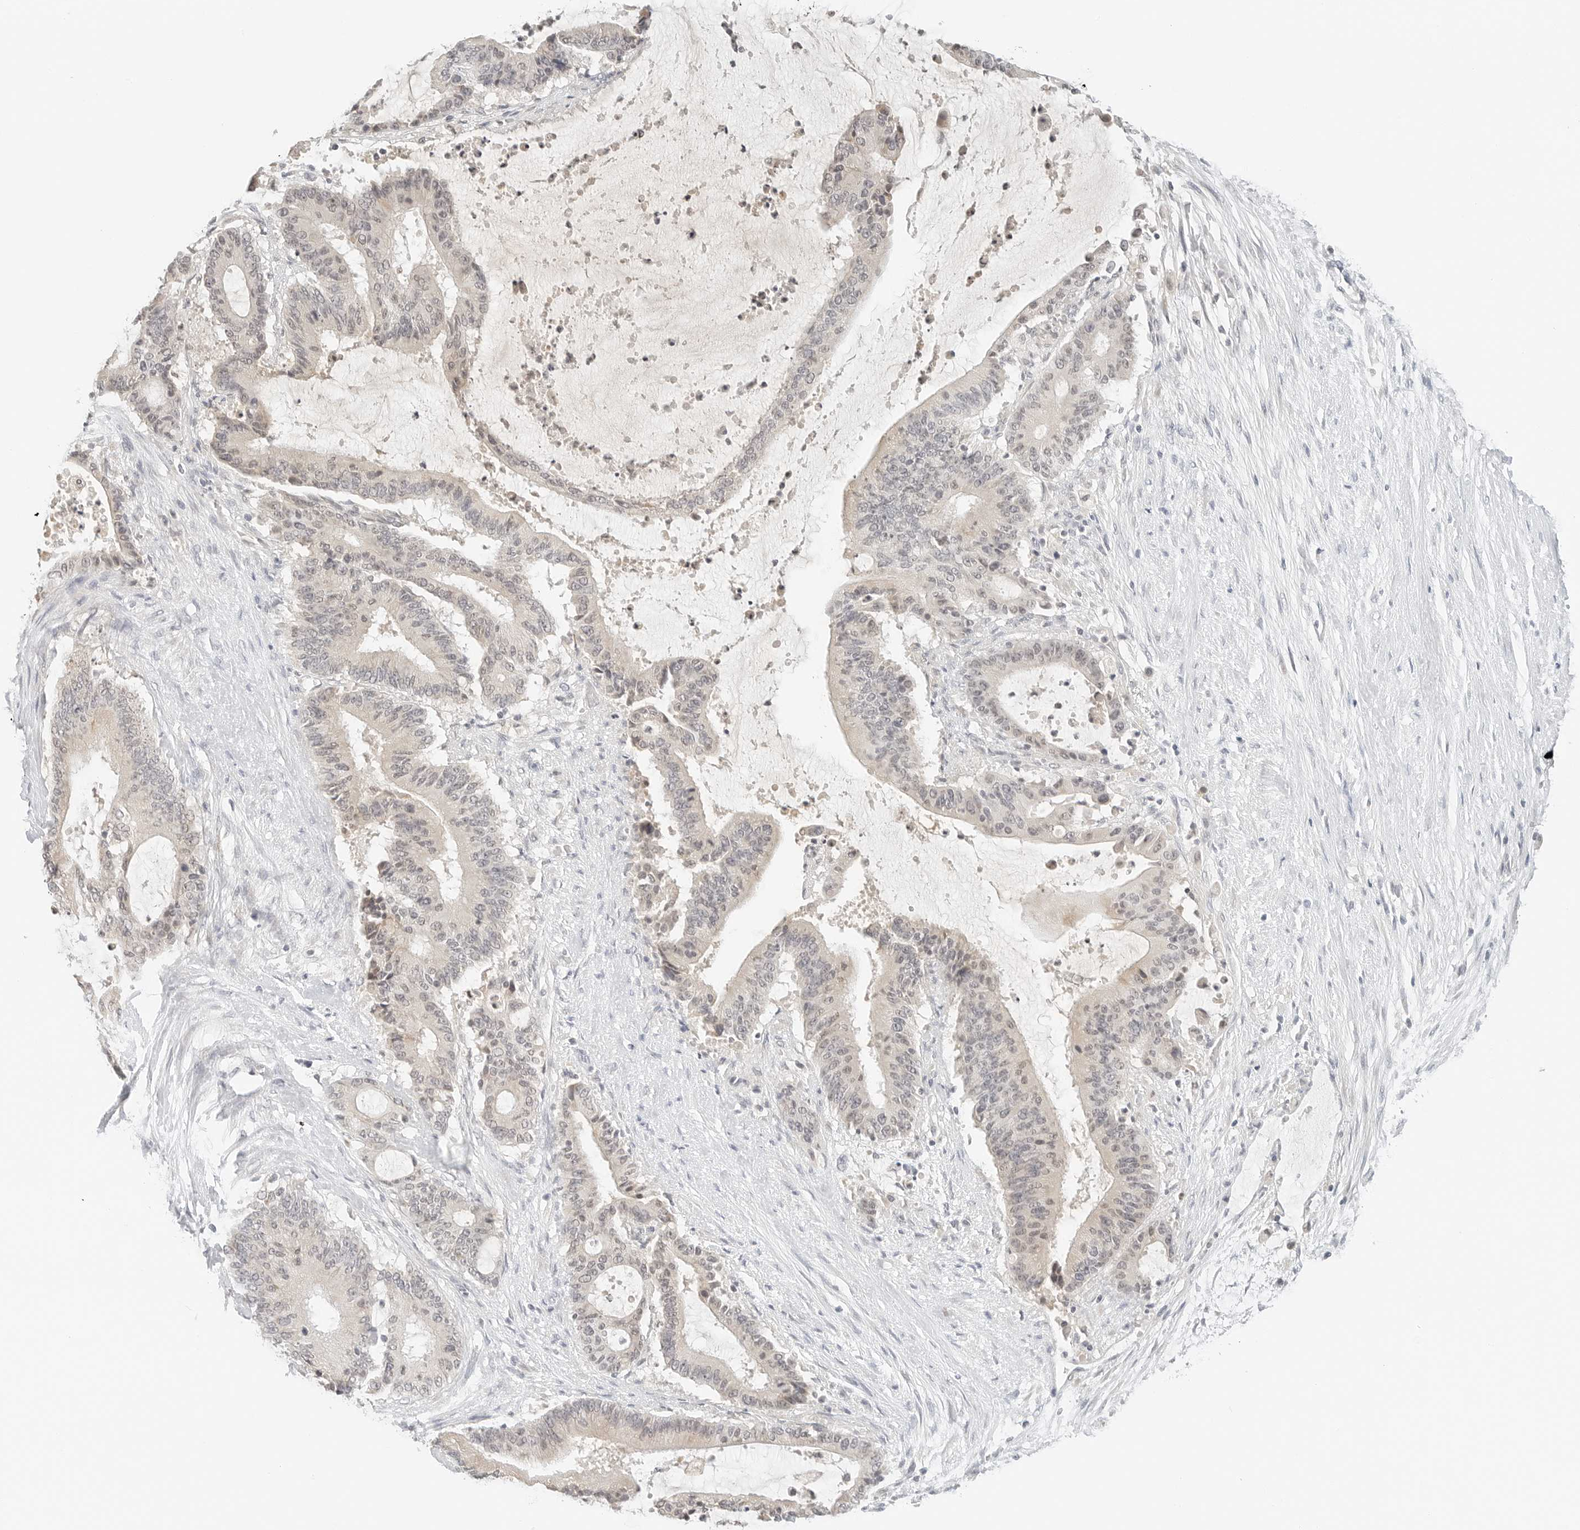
{"staining": {"intensity": "negative", "quantity": "none", "location": "none"}, "tissue": "liver cancer", "cell_type": "Tumor cells", "image_type": "cancer", "snomed": [{"axis": "morphology", "description": "Normal tissue, NOS"}, {"axis": "morphology", "description": "Cholangiocarcinoma"}, {"axis": "topography", "description": "Liver"}, {"axis": "topography", "description": "Peripheral nerve tissue"}], "caption": "Tumor cells are negative for brown protein staining in liver cholangiocarcinoma.", "gene": "NEO1", "patient": {"sex": "female", "age": 73}}